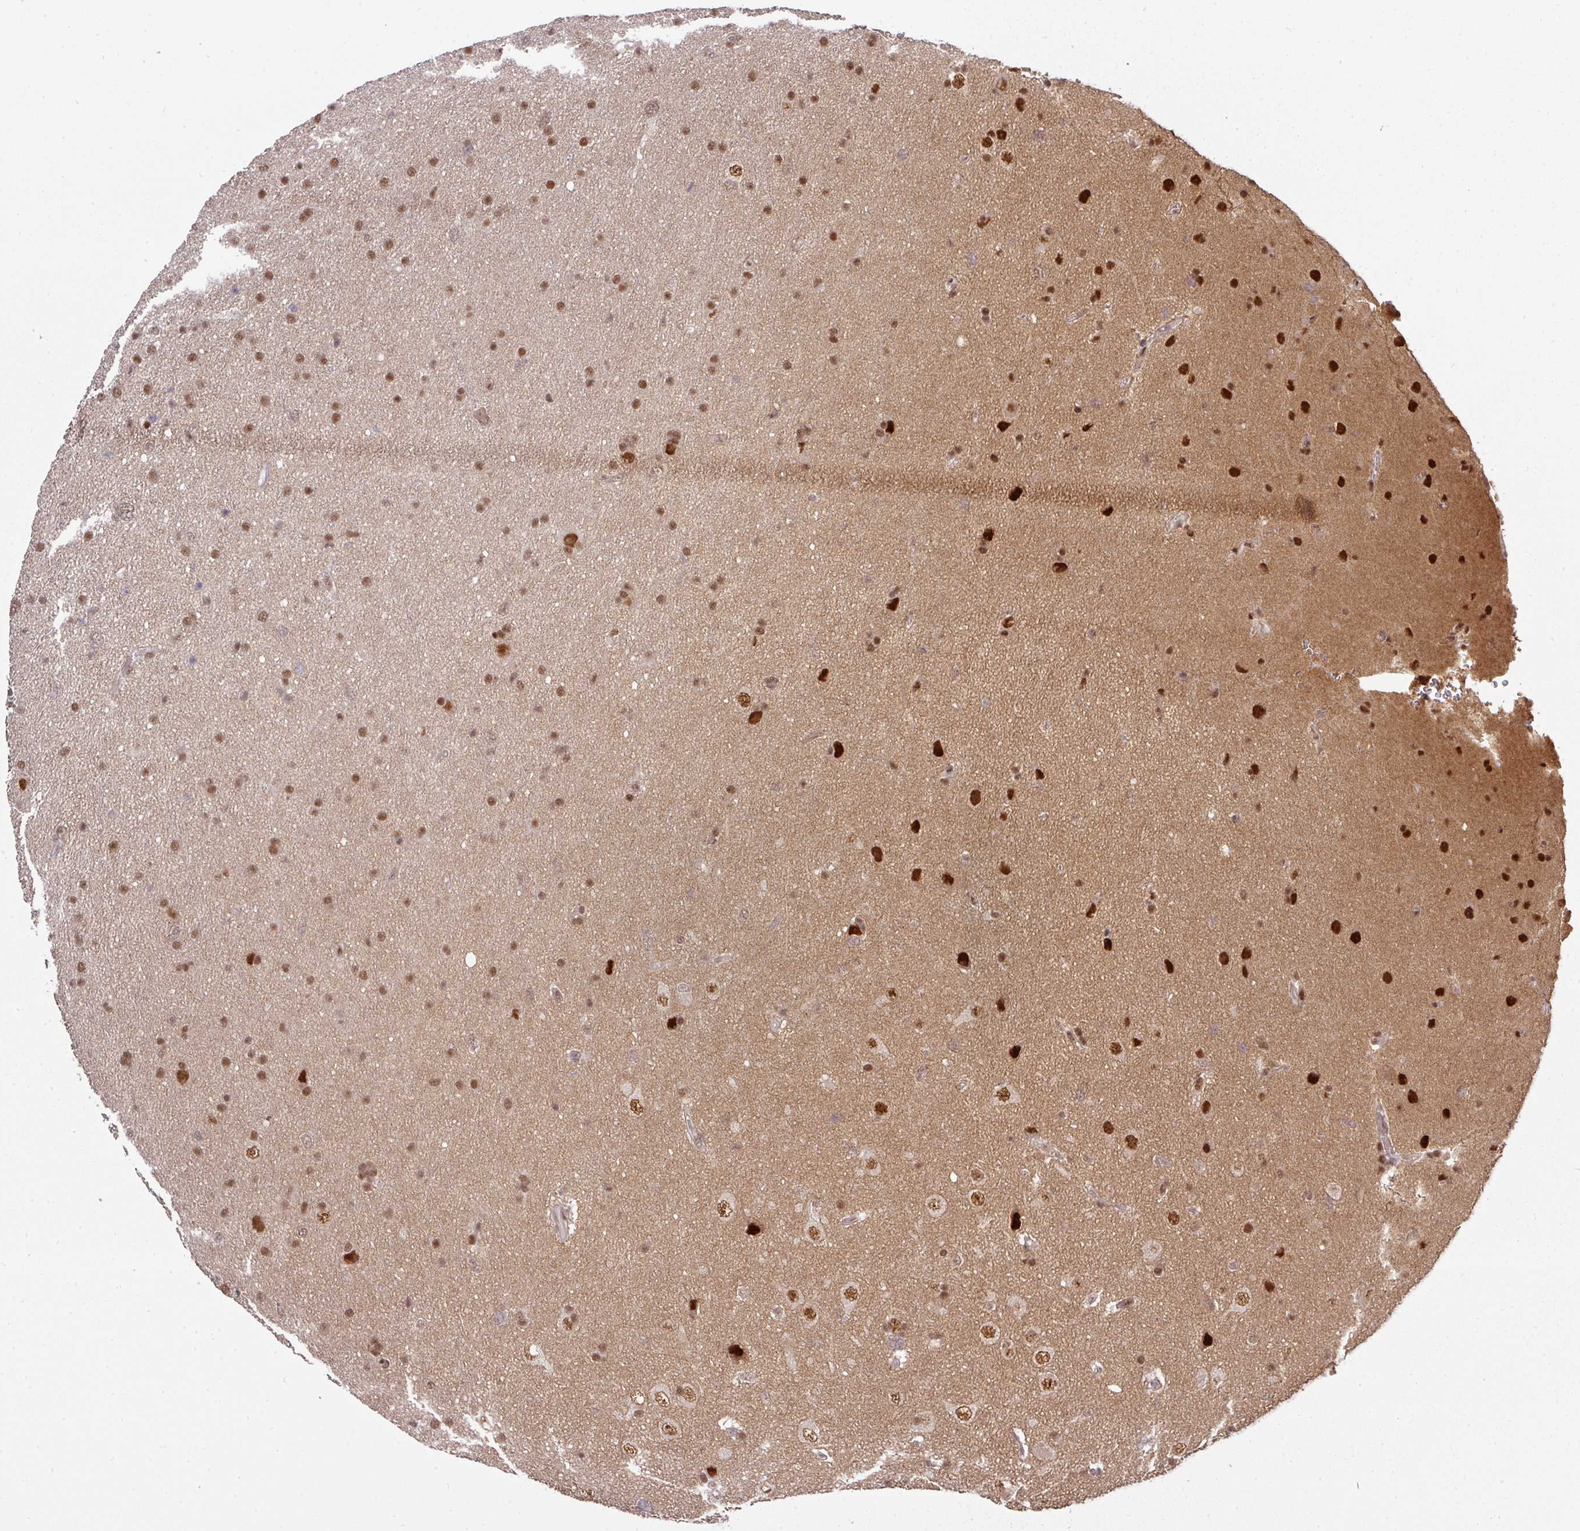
{"staining": {"intensity": "moderate", "quantity": ">75%", "location": "nuclear"}, "tissue": "glioma", "cell_type": "Tumor cells", "image_type": "cancer", "snomed": [{"axis": "morphology", "description": "Glioma, malignant, Low grade"}, {"axis": "topography", "description": "Cerebral cortex"}], "caption": "Protein analysis of malignant glioma (low-grade) tissue reveals moderate nuclear expression in approximately >75% of tumor cells.", "gene": "CIC", "patient": {"sex": "female", "age": 39}}